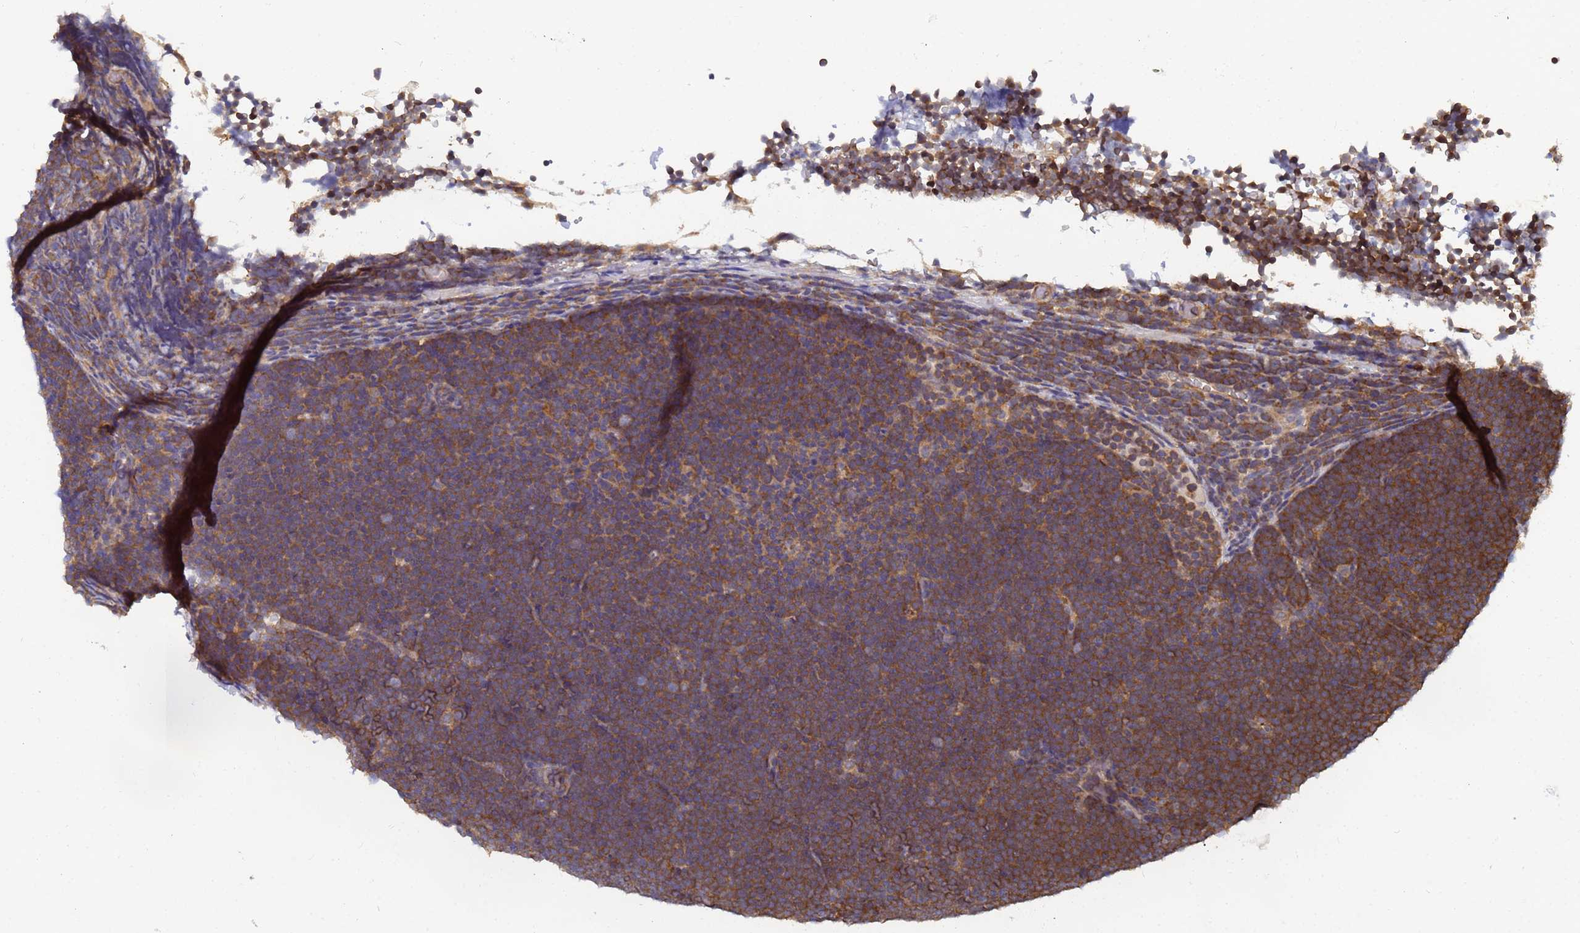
{"staining": {"intensity": "moderate", "quantity": ">75%", "location": "cytoplasmic/membranous"}, "tissue": "lymphoma", "cell_type": "Tumor cells", "image_type": "cancer", "snomed": [{"axis": "morphology", "description": "Malignant lymphoma, non-Hodgkin's type, High grade"}, {"axis": "topography", "description": "Lymph node"}], "caption": "Immunohistochemical staining of human lymphoma demonstrates moderate cytoplasmic/membranous protein positivity in about >75% of tumor cells.", "gene": "ALS2CL", "patient": {"sex": "male", "age": 13}}